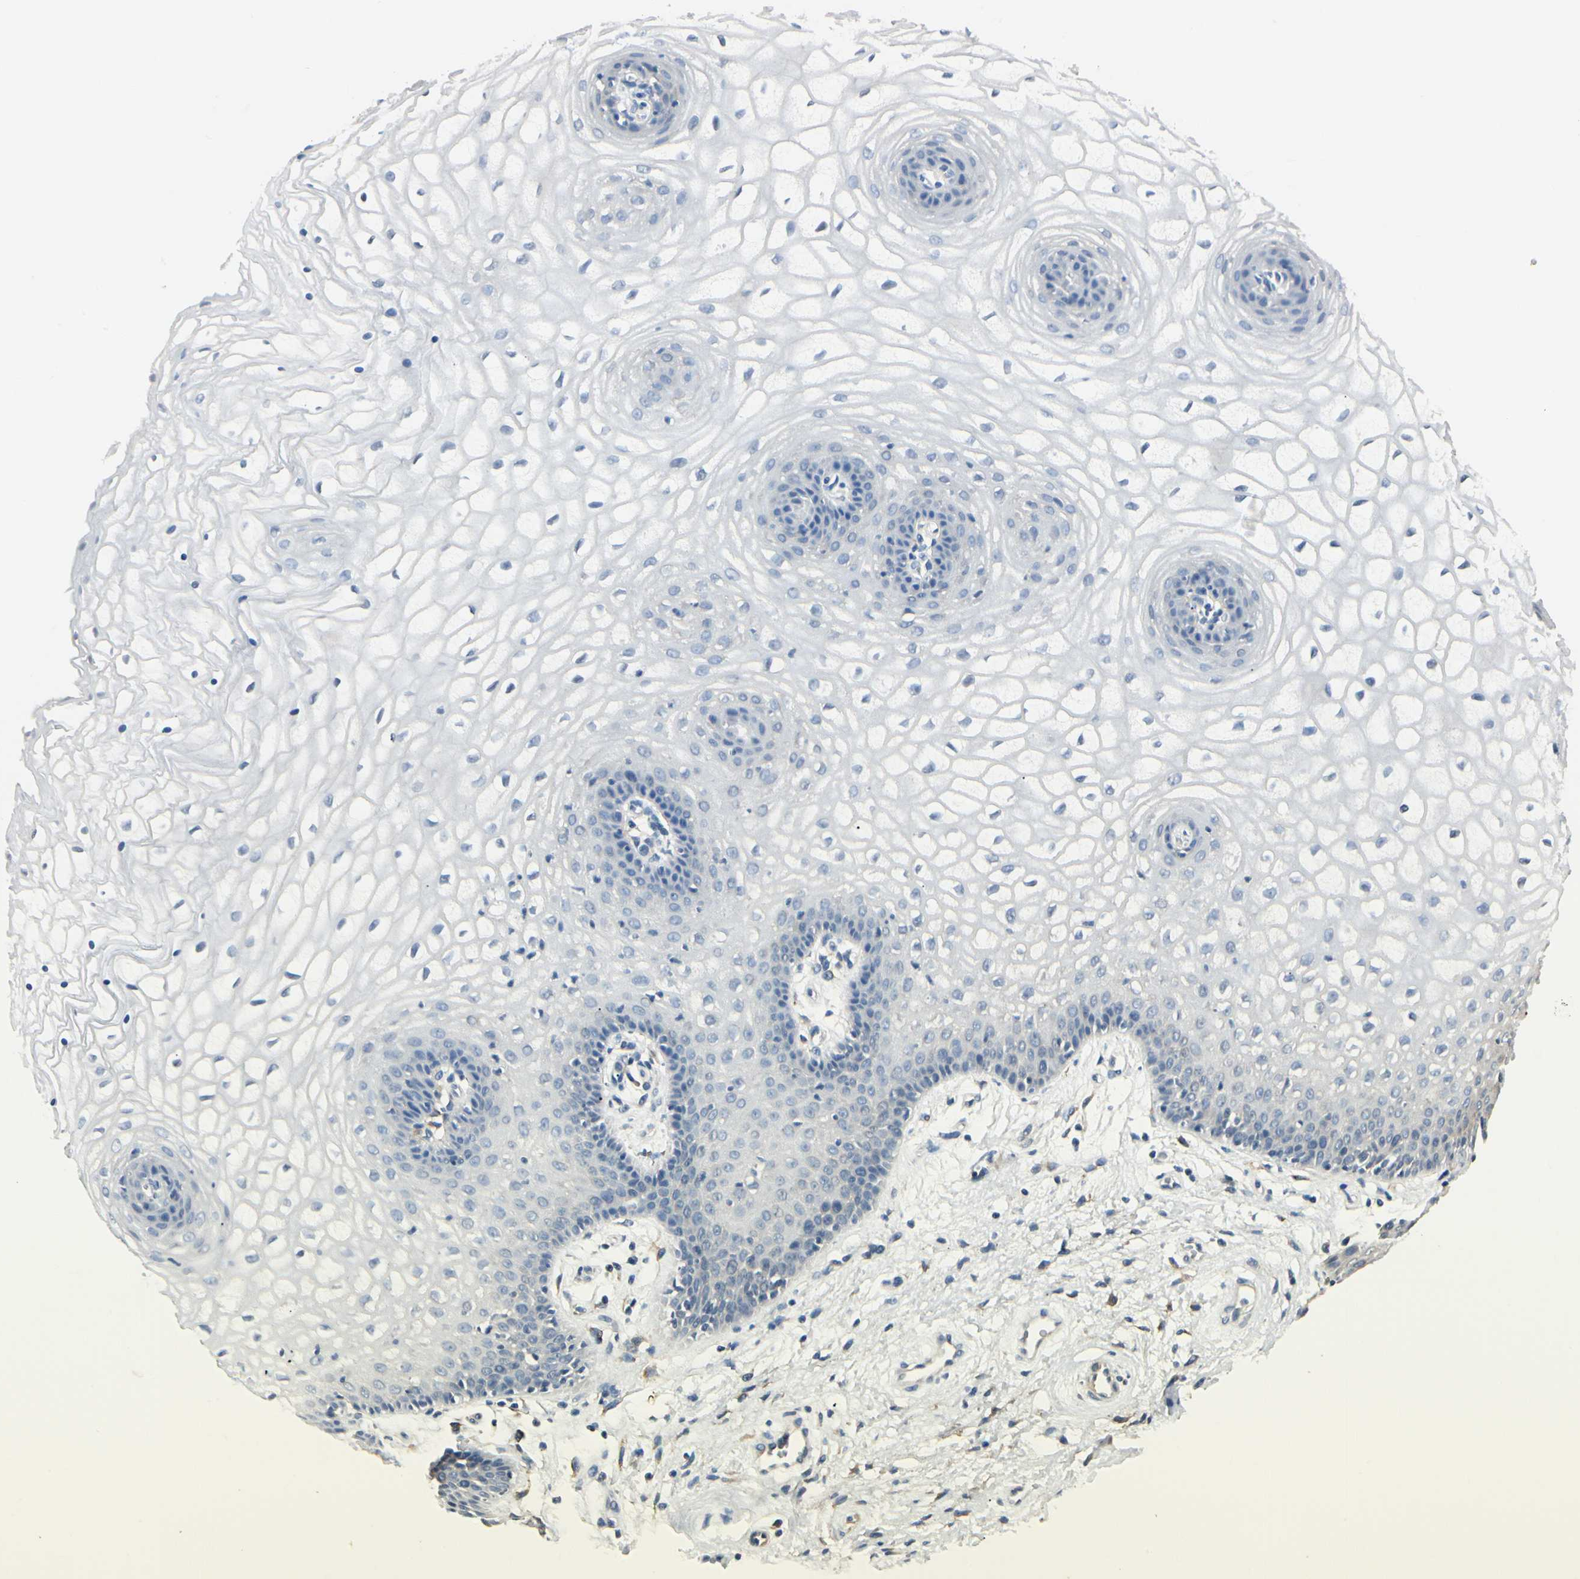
{"staining": {"intensity": "negative", "quantity": "none", "location": "none"}, "tissue": "vagina", "cell_type": "Squamous epithelial cells", "image_type": "normal", "snomed": [{"axis": "morphology", "description": "Normal tissue, NOS"}, {"axis": "topography", "description": "Vagina"}], "caption": "Squamous epithelial cells are negative for brown protein staining in unremarkable vagina. (IHC, brightfield microscopy, high magnification).", "gene": "AMPH", "patient": {"sex": "female", "age": 34}}